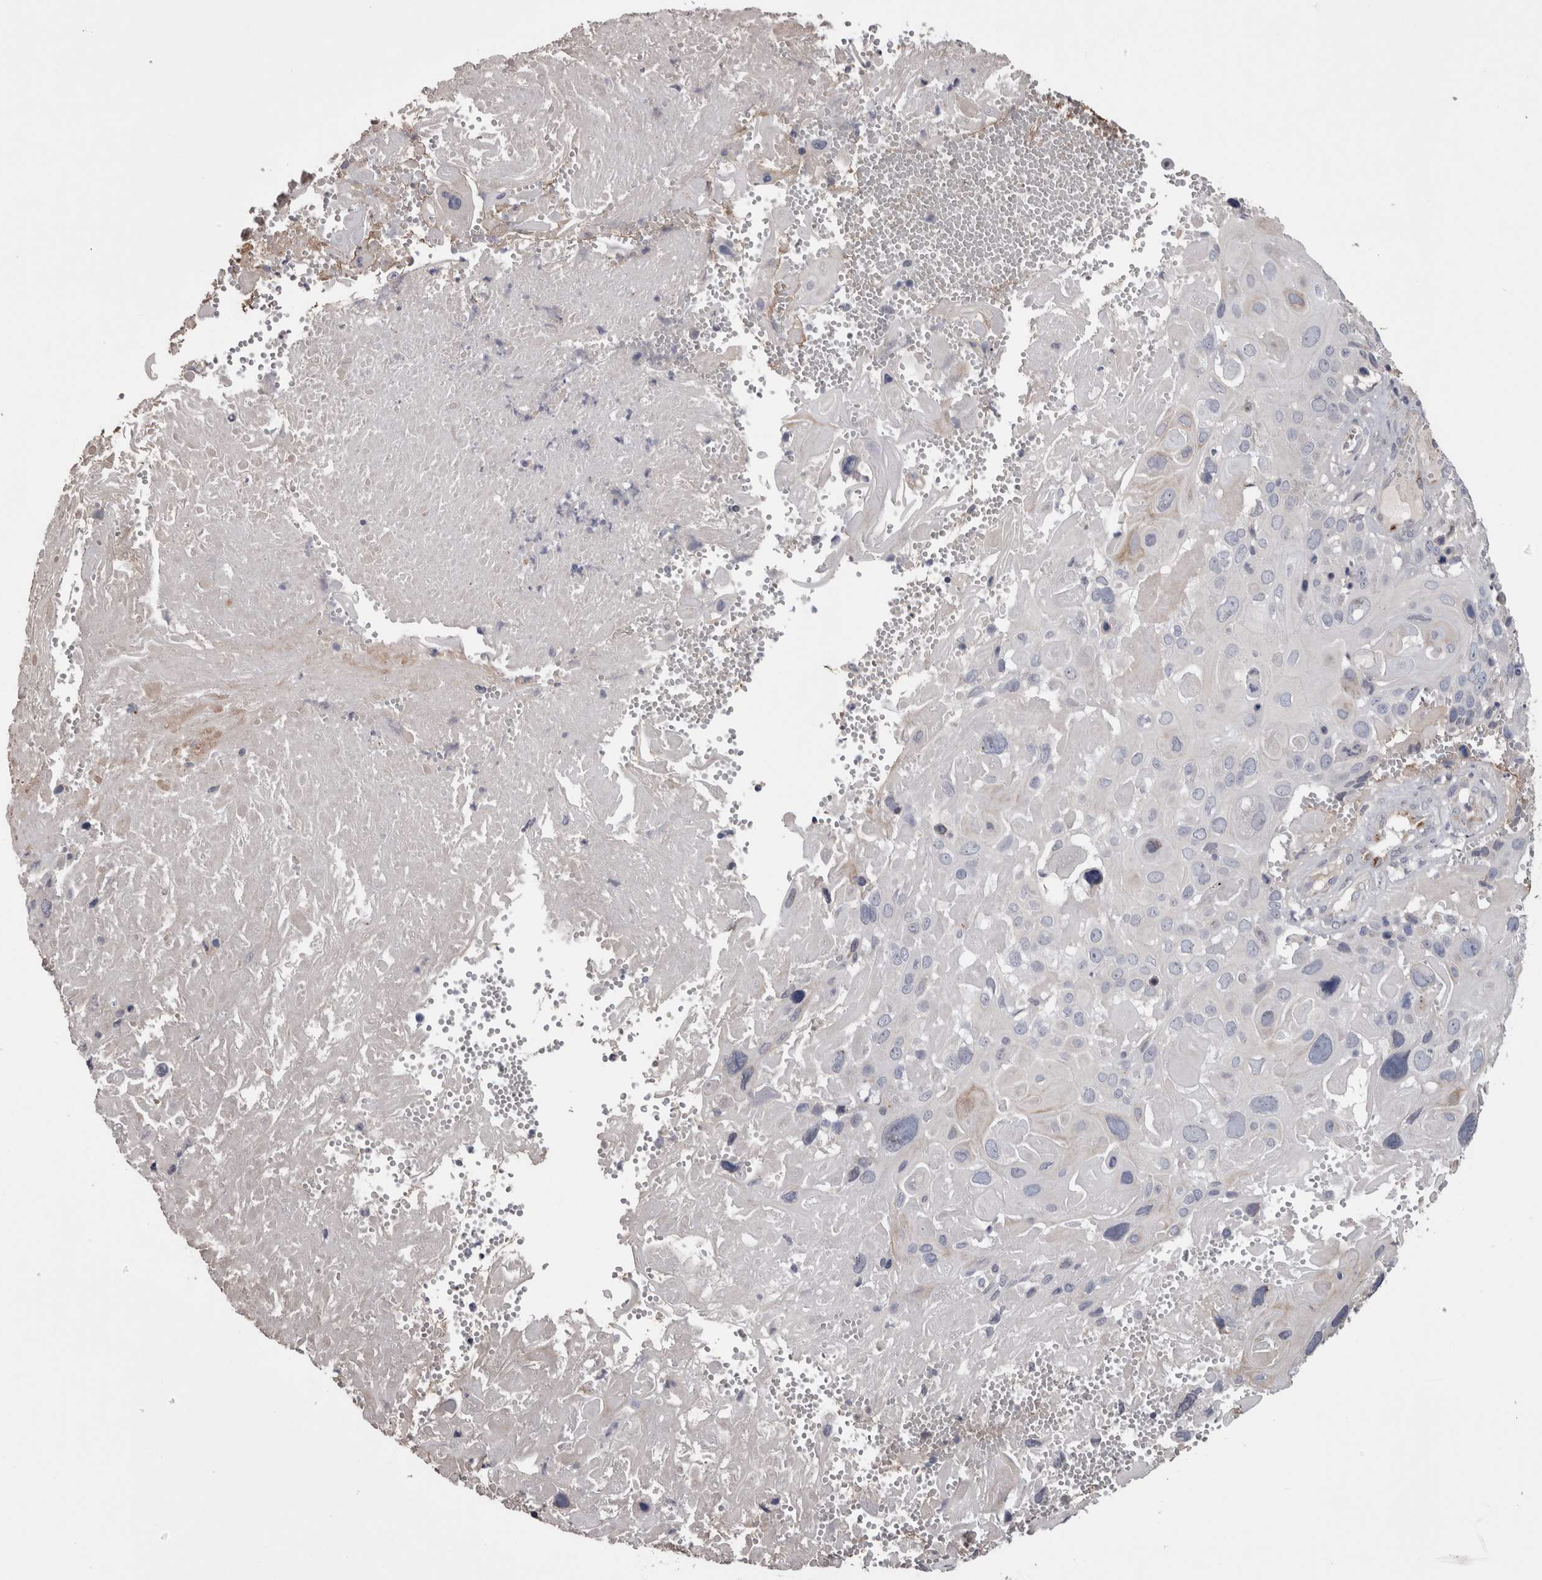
{"staining": {"intensity": "negative", "quantity": "none", "location": "none"}, "tissue": "cervical cancer", "cell_type": "Tumor cells", "image_type": "cancer", "snomed": [{"axis": "morphology", "description": "Squamous cell carcinoma, NOS"}, {"axis": "topography", "description": "Cervix"}], "caption": "This is a micrograph of immunohistochemistry staining of cervical cancer (squamous cell carcinoma), which shows no expression in tumor cells.", "gene": "STC1", "patient": {"sex": "female", "age": 74}}